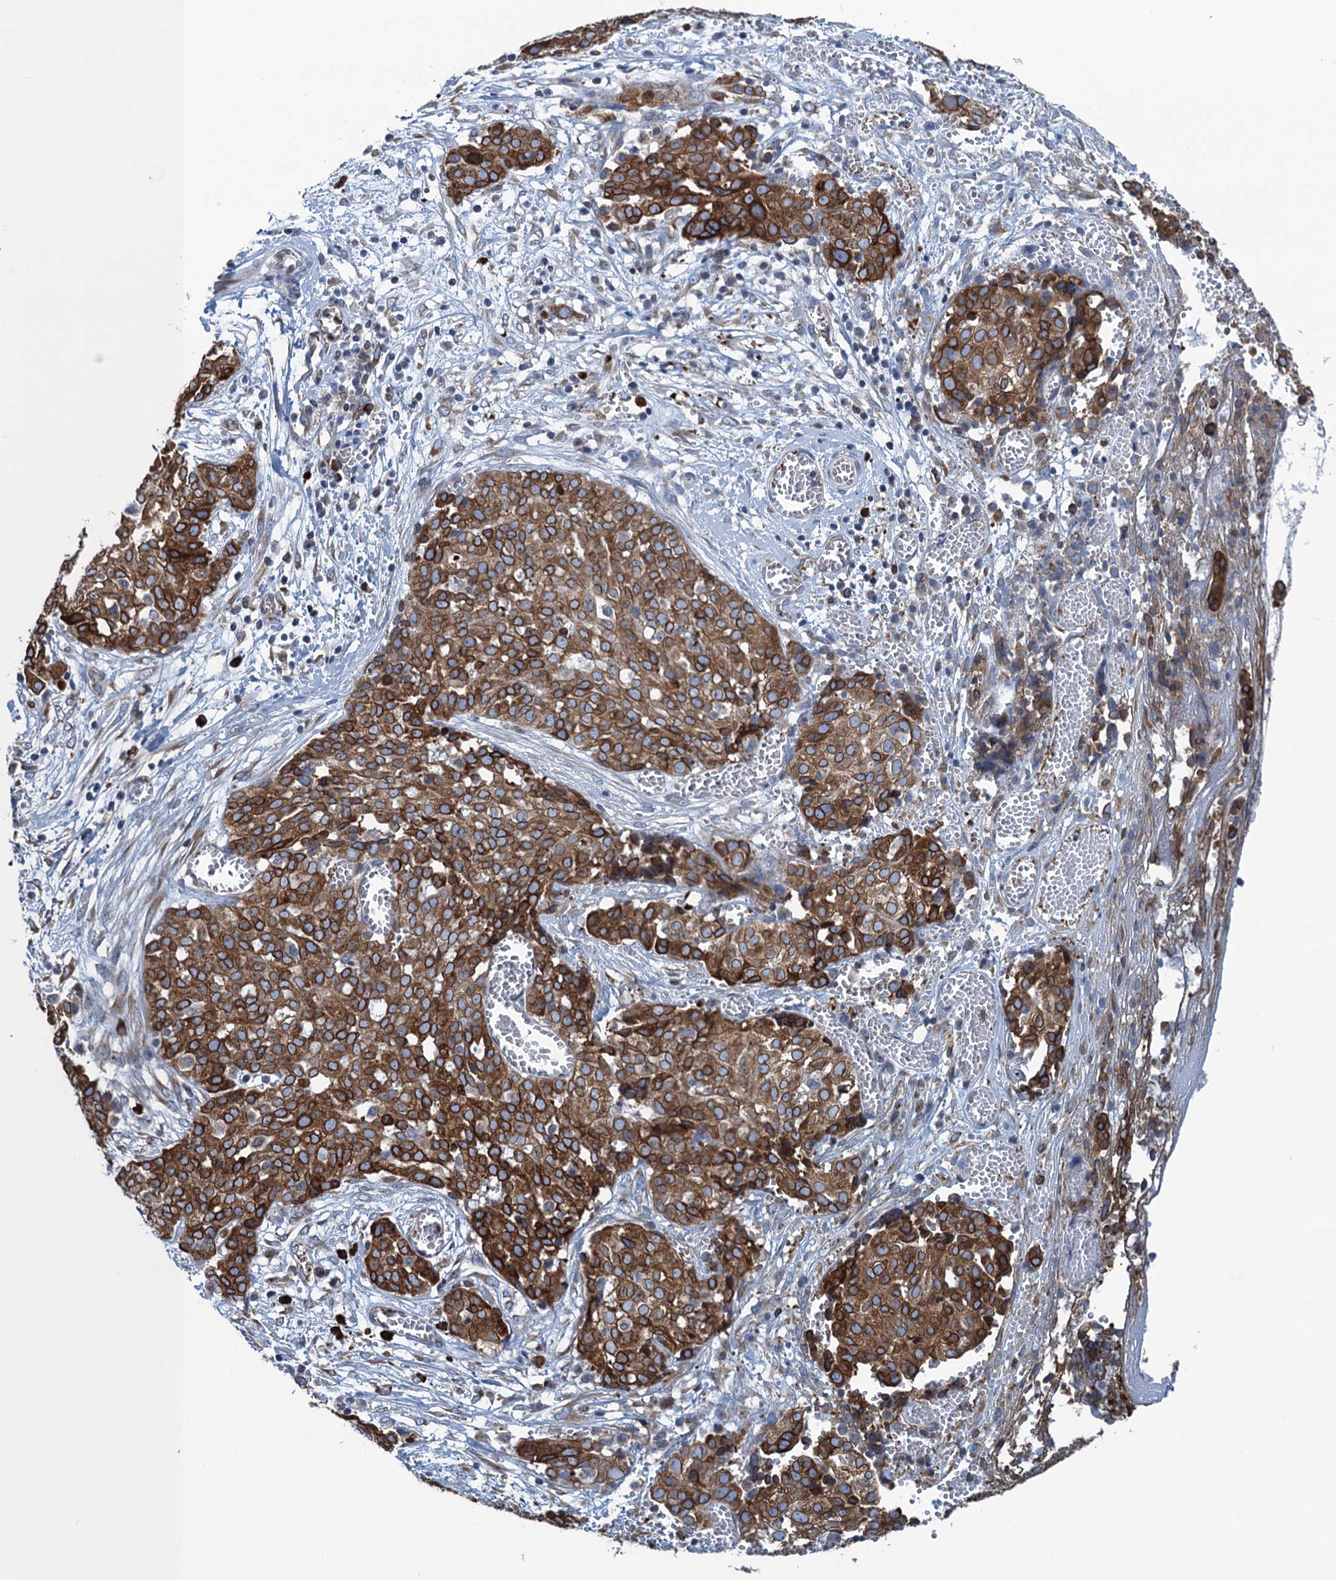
{"staining": {"intensity": "strong", "quantity": ">75%", "location": "cytoplasmic/membranous"}, "tissue": "ovarian cancer", "cell_type": "Tumor cells", "image_type": "cancer", "snomed": [{"axis": "morphology", "description": "Cystadenocarcinoma, serous, NOS"}, {"axis": "topography", "description": "Soft tissue"}, {"axis": "topography", "description": "Ovary"}], "caption": "About >75% of tumor cells in human serous cystadenocarcinoma (ovarian) show strong cytoplasmic/membranous protein staining as visualized by brown immunohistochemical staining.", "gene": "TMEM205", "patient": {"sex": "female", "age": 57}}